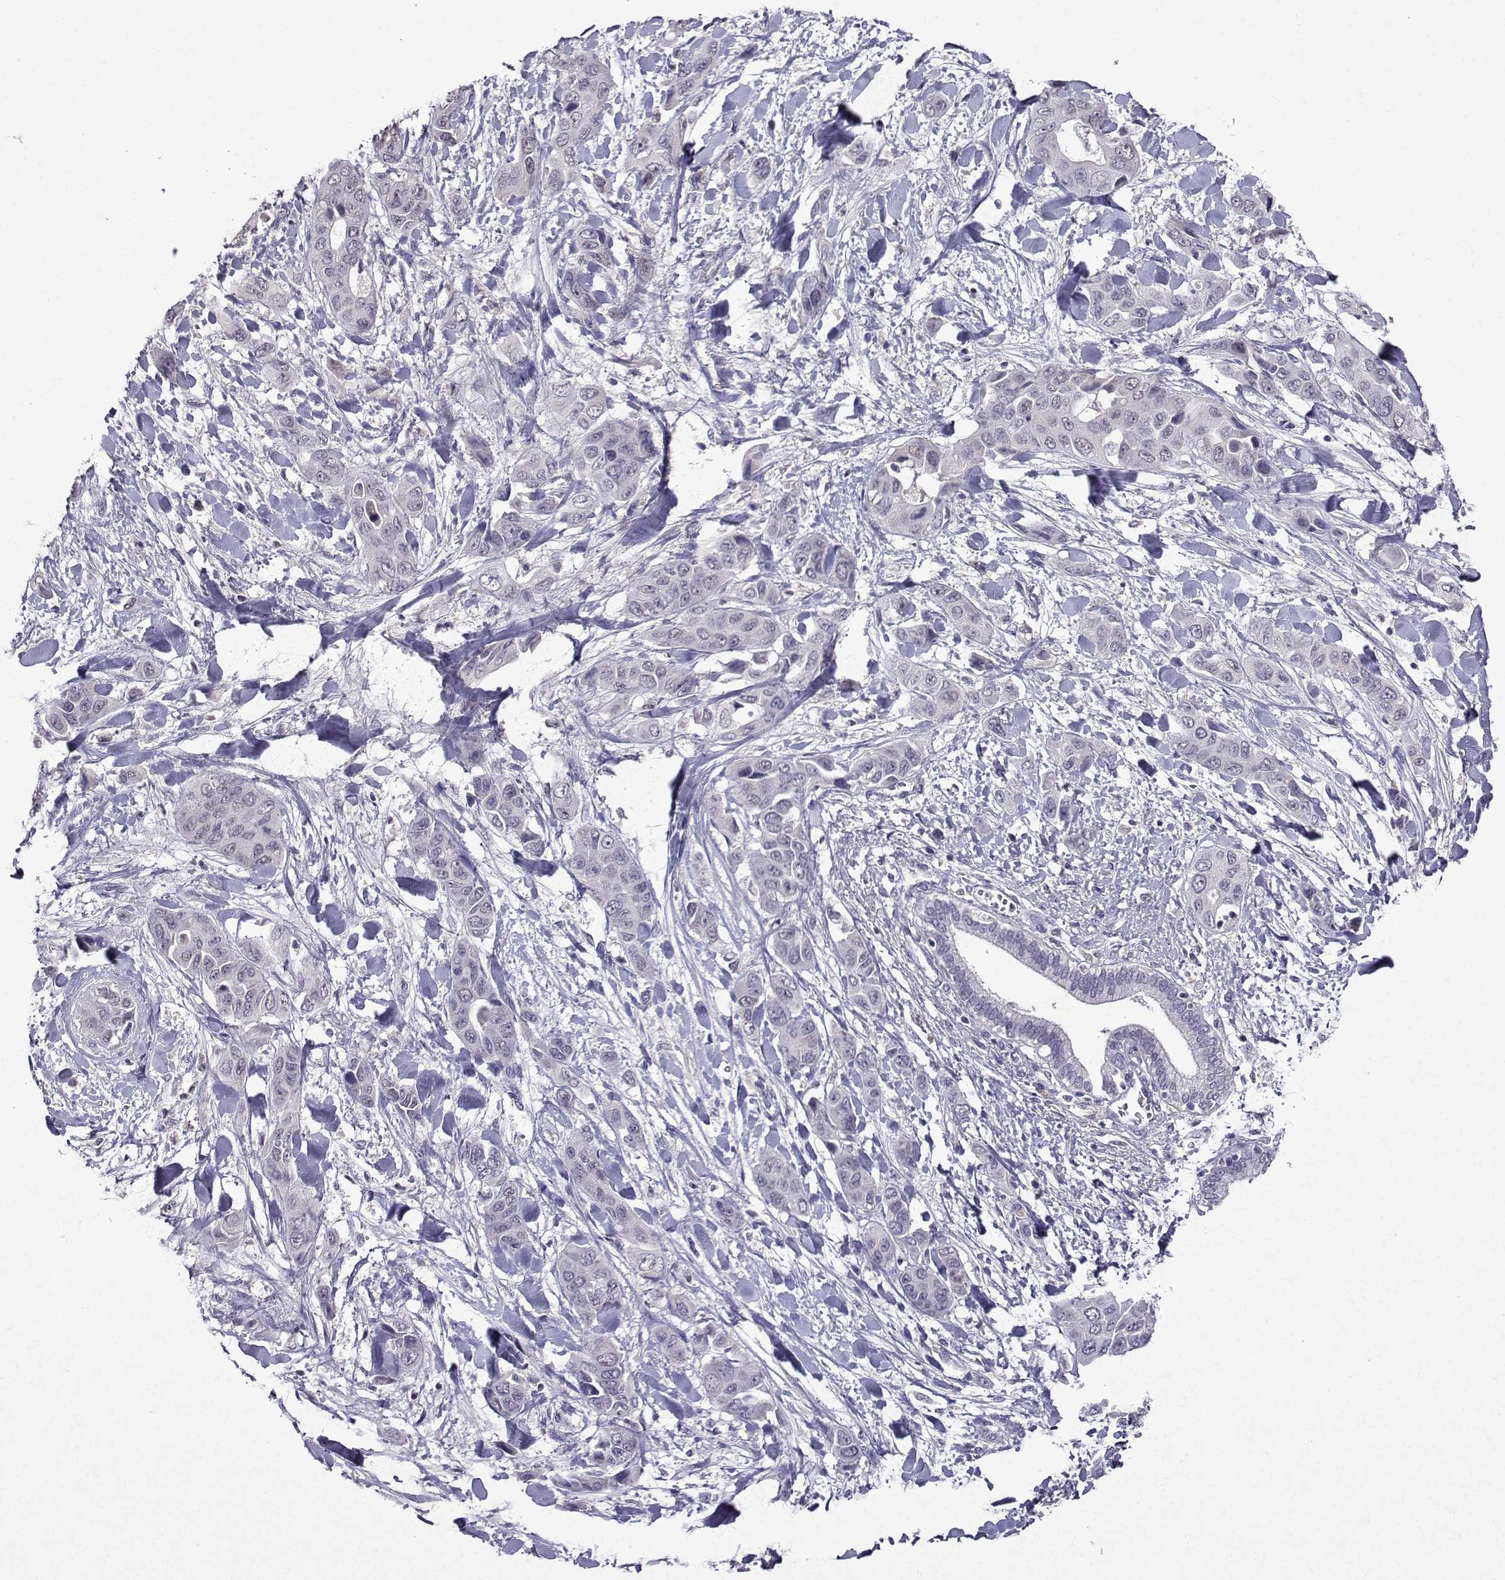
{"staining": {"intensity": "negative", "quantity": "none", "location": "none"}, "tissue": "liver cancer", "cell_type": "Tumor cells", "image_type": "cancer", "snomed": [{"axis": "morphology", "description": "Cholangiocarcinoma"}, {"axis": "topography", "description": "Liver"}], "caption": "An IHC photomicrograph of liver cholangiocarcinoma is shown. There is no staining in tumor cells of liver cholangiocarcinoma.", "gene": "CCL28", "patient": {"sex": "female", "age": 52}}